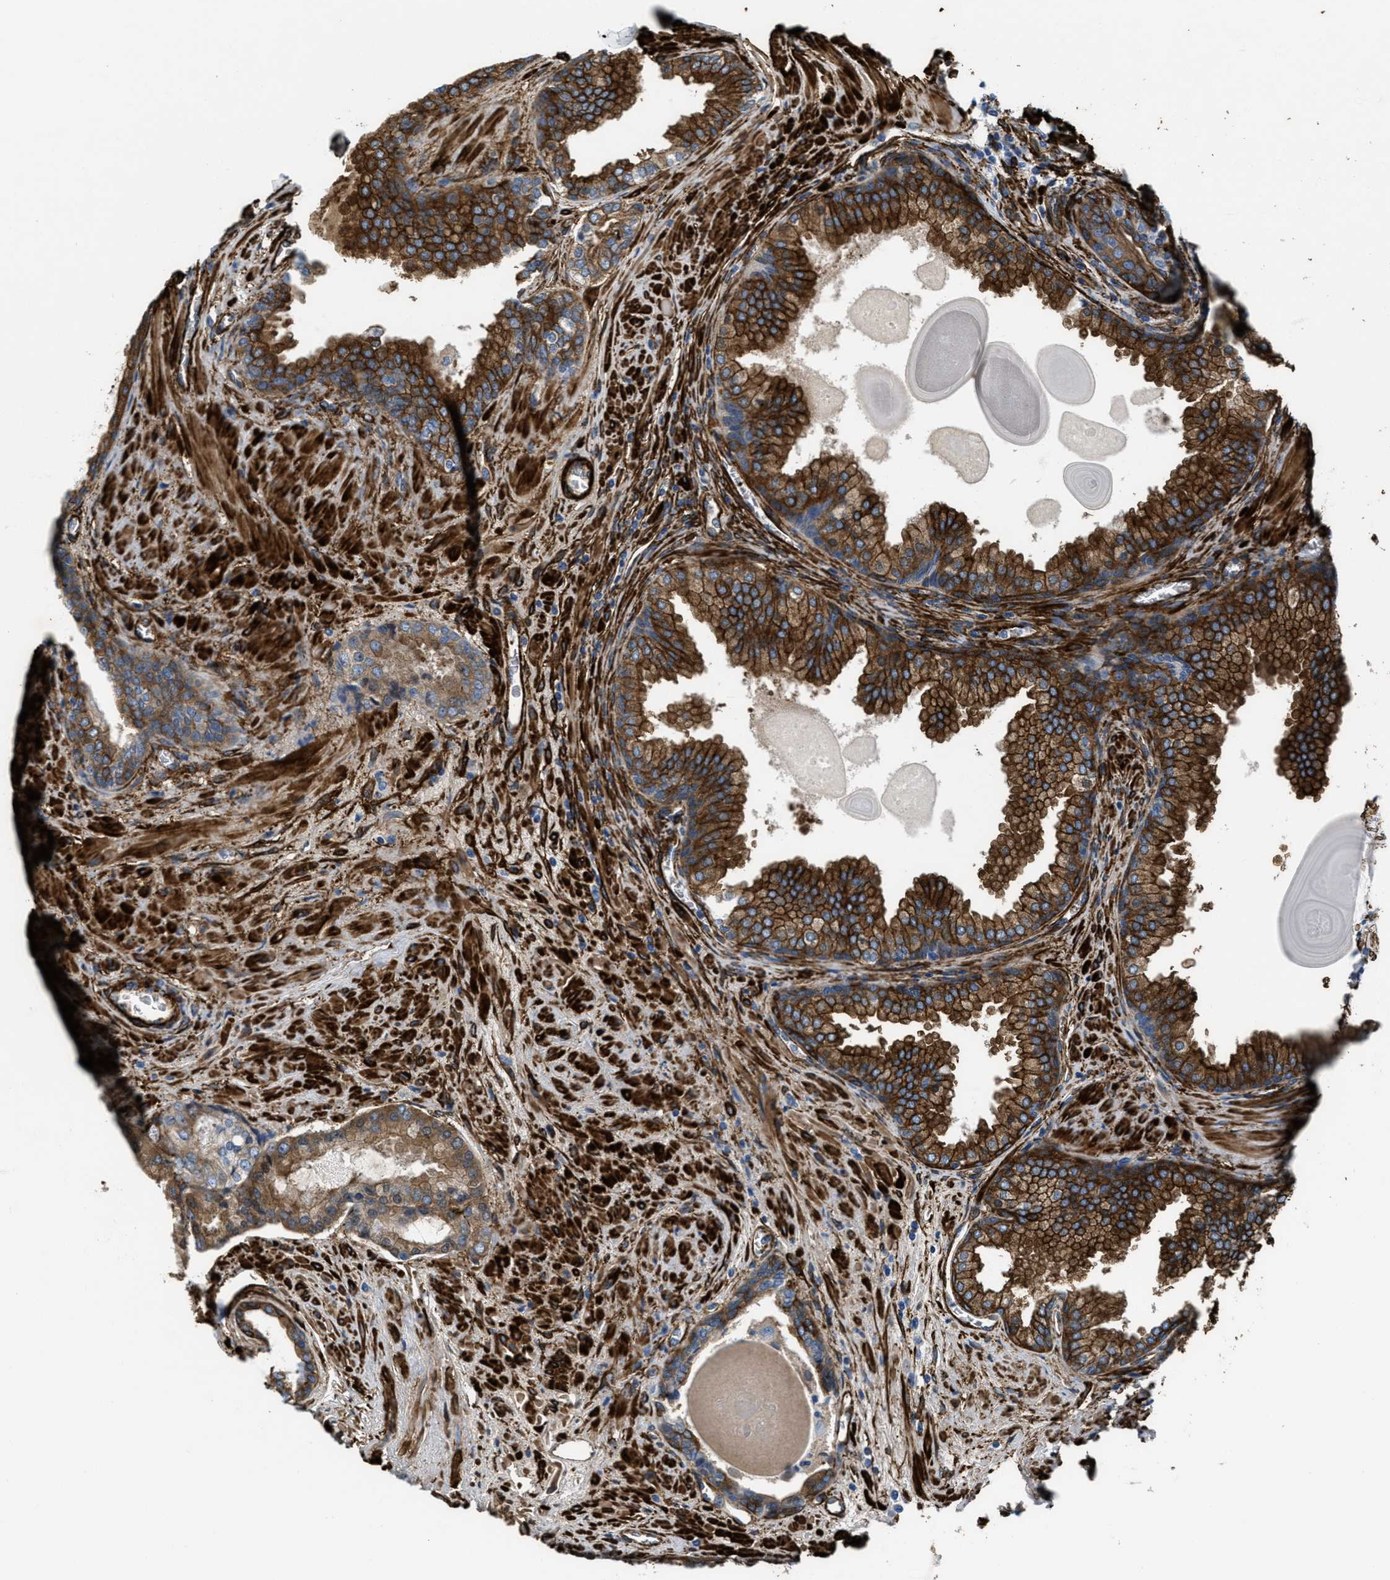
{"staining": {"intensity": "moderate", "quantity": ">75%", "location": "cytoplasmic/membranous"}, "tissue": "prostate cancer", "cell_type": "Tumor cells", "image_type": "cancer", "snomed": [{"axis": "morphology", "description": "Adenocarcinoma, High grade"}, {"axis": "topography", "description": "Prostate"}], "caption": "Adenocarcinoma (high-grade) (prostate) stained with IHC demonstrates moderate cytoplasmic/membranous staining in approximately >75% of tumor cells.", "gene": "CALD1", "patient": {"sex": "male", "age": 65}}